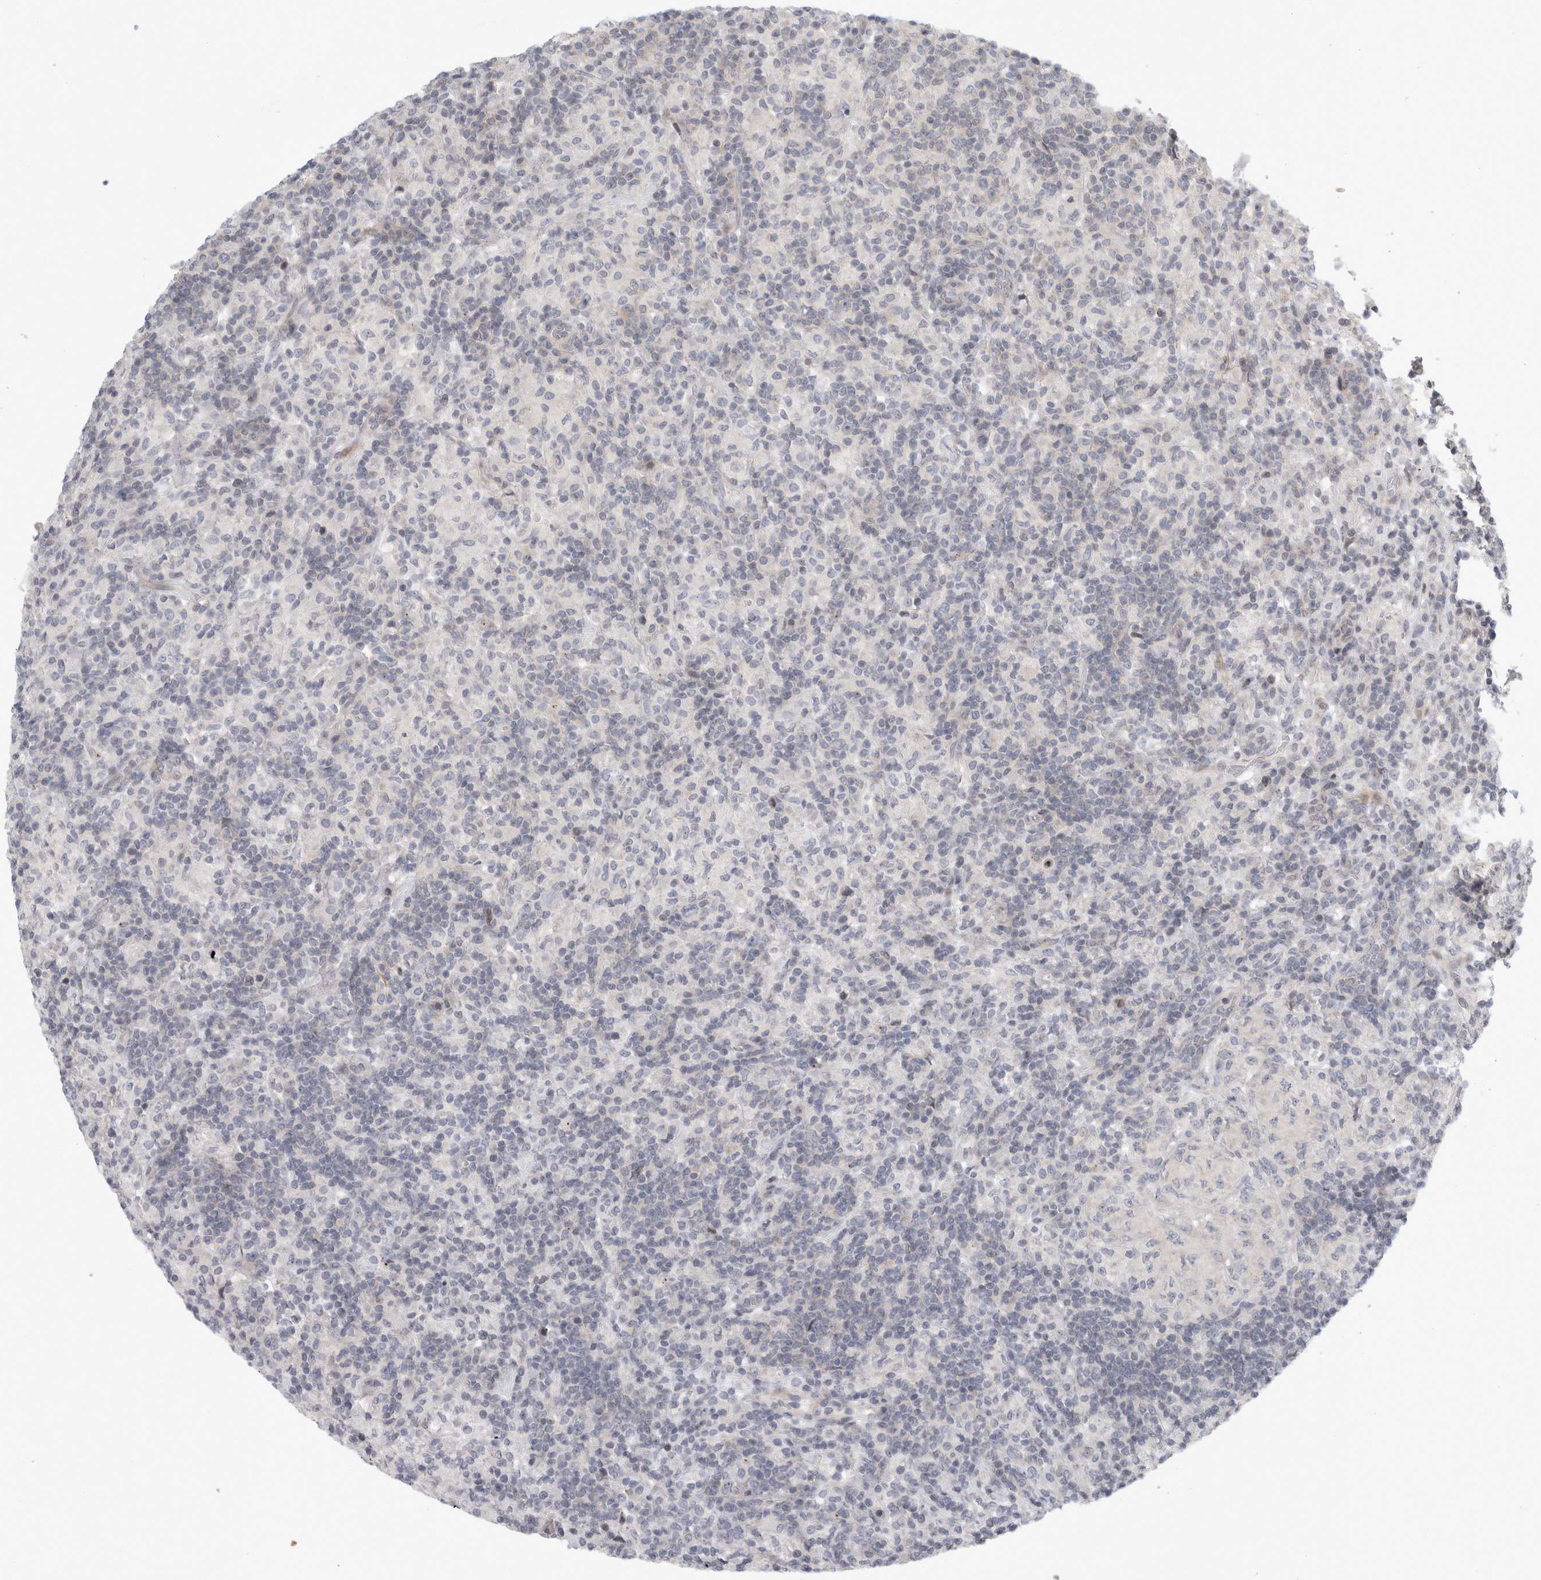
{"staining": {"intensity": "negative", "quantity": "none", "location": "none"}, "tissue": "lymphoma", "cell_type": "Tumor cells", "image_type": "cancer", "snomed": [{"axis": "morphology", "description": "Hodgkin's disease, NOS"}, {"axis": "topography", "description": "Lymph node"}], "caption": "Immunohistochemistry (IHC) photomicrograph of neoplastic tissue: human lymphoma stained with DAB demonstrates no significant protein staining in tumor cells. (Brightfield microscopy of DAB IHC at high magnification).", "gene": "UTP25", "patient": {"sex": "male", "age": 70}}